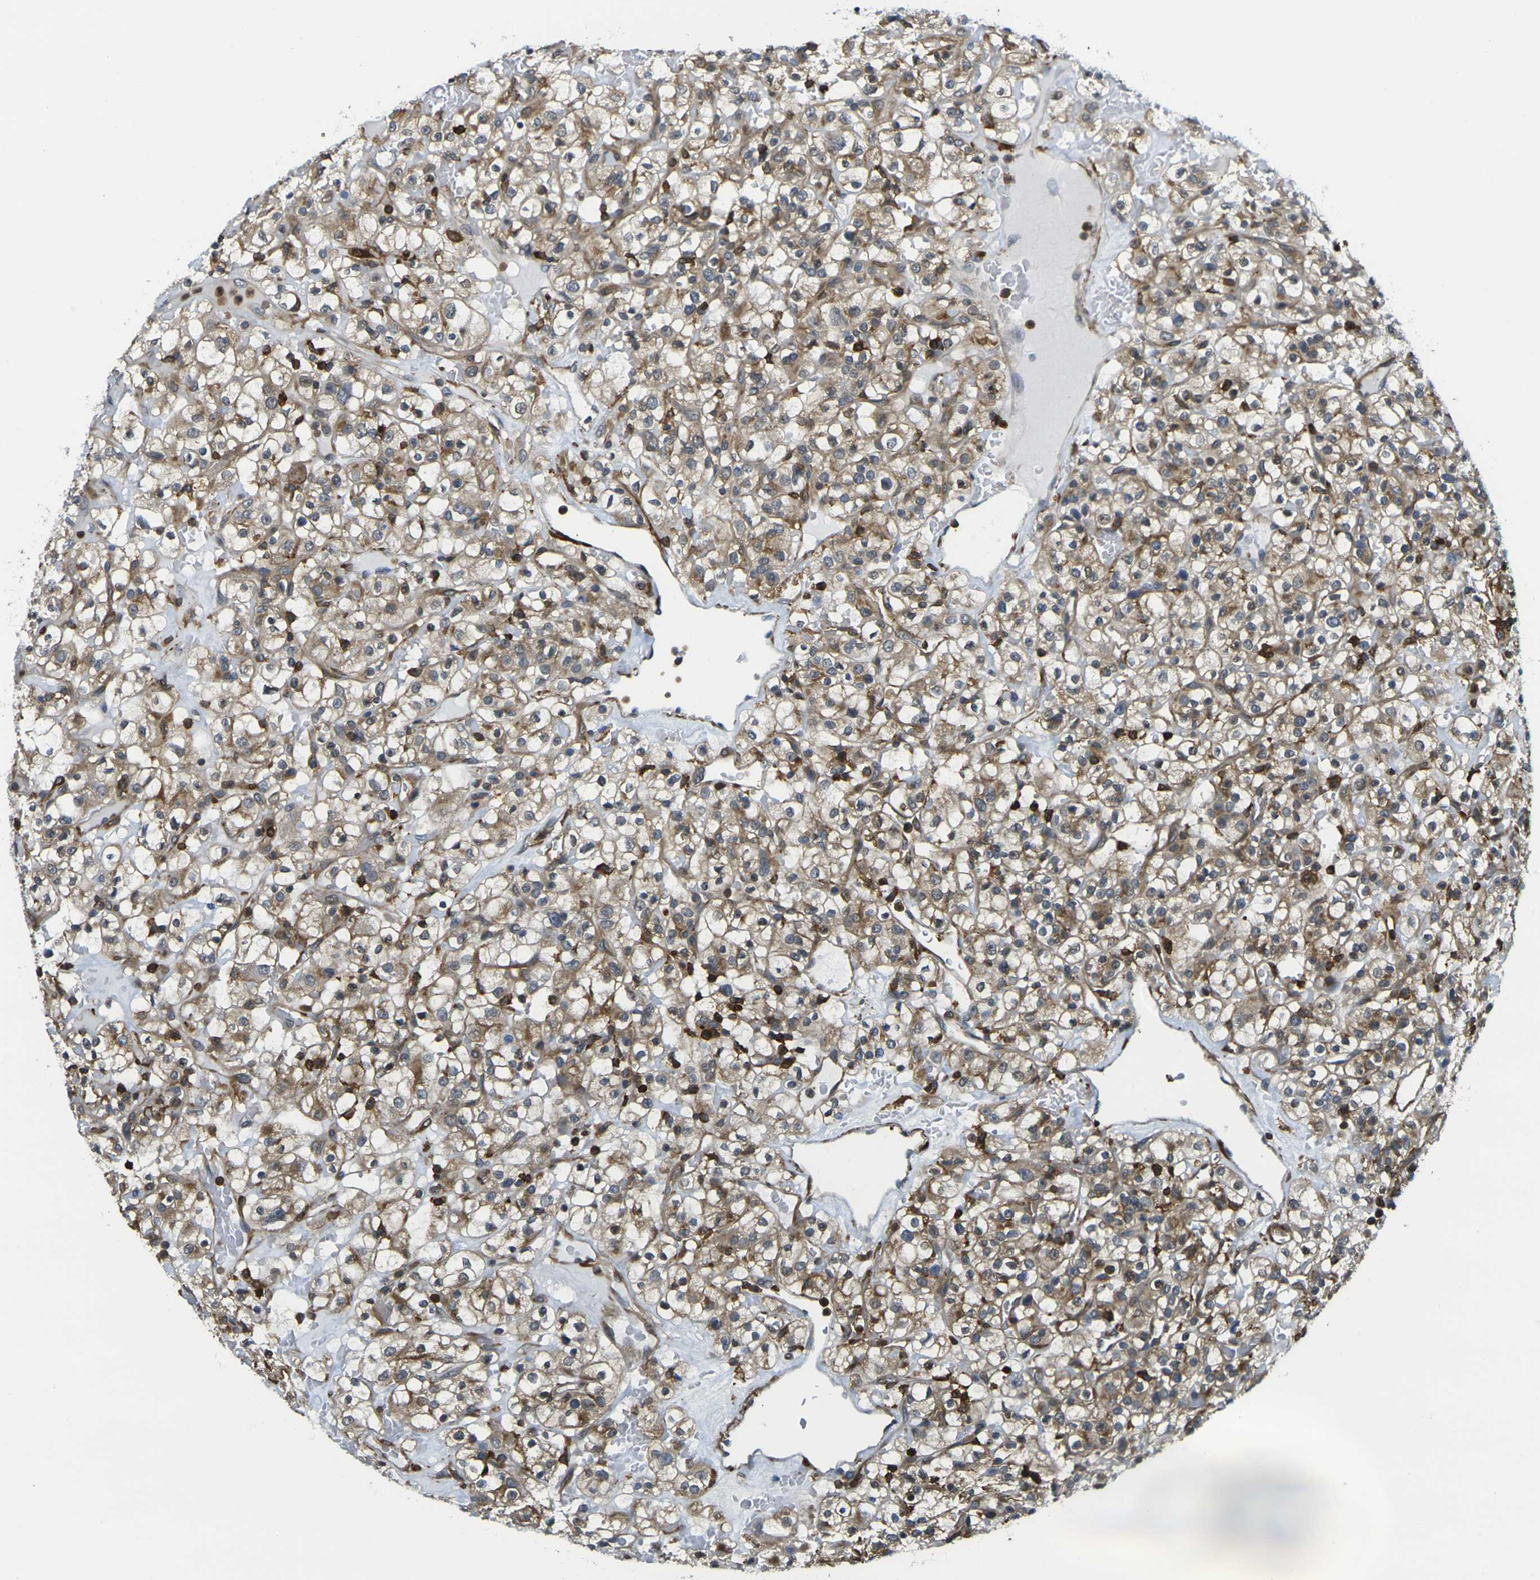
{"staining": {"intensity": "moderate", "quantity": ">75%", "location": "cytoplasmic/membranous"}, "tissue": "renal cancer", "cell_type": "Tumor cells", "image_type": "cancer", "snomed": [{"axis": "morphology", "description": "Normal tissue, NOS"}, {"axis": "morphology", "description": "Adenocarcinoma, NOS"}, {"axis": "topography", "description": "Kidney"}], "caption": "The immunohistochemical stain highlights moderate cytoplasmic/membranous staining in tumor cells of renal cancer (adenocarcinoma) tissue.", "gene": "LASP1", "patient": {"sex": "female", "age": 72}}